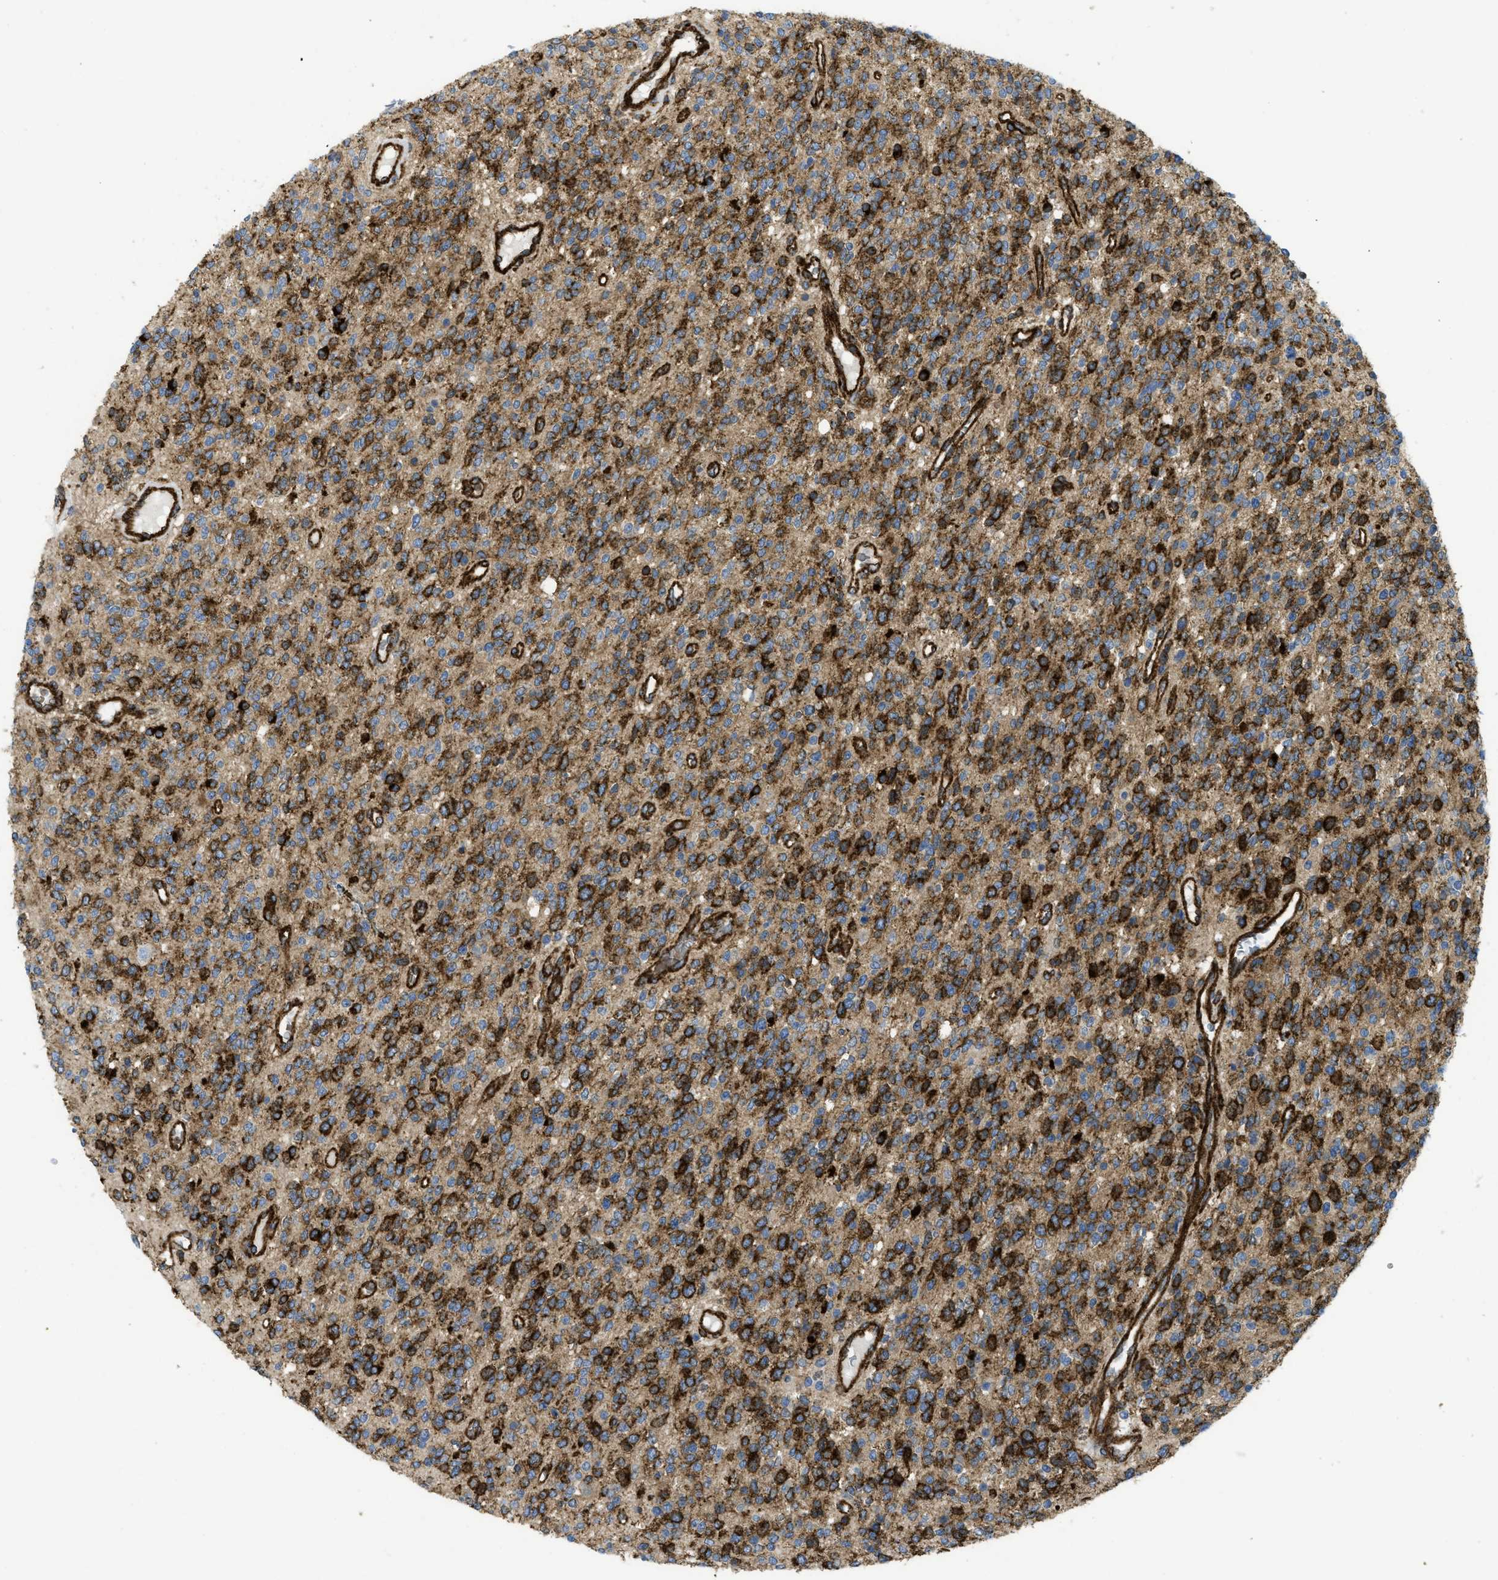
{"staining": {"intensity": "strong", "quantity": "25%-75%", "location": "cytoplasmic/membranous"}, "tissue": "glioma", "cell_type": "Tumor cells", "image_type": "cancer", "snomed": [{"axis": "morphology", "description": "Glioma, malignant, High grade"}, {"axis": "topography", "description": "Brain"}], "caption": "Glioma stained with a protein marker exhibits strong staining in tumor cells.", "gene": "HIP1", "patient": {"sex": "male", "age": 34}}